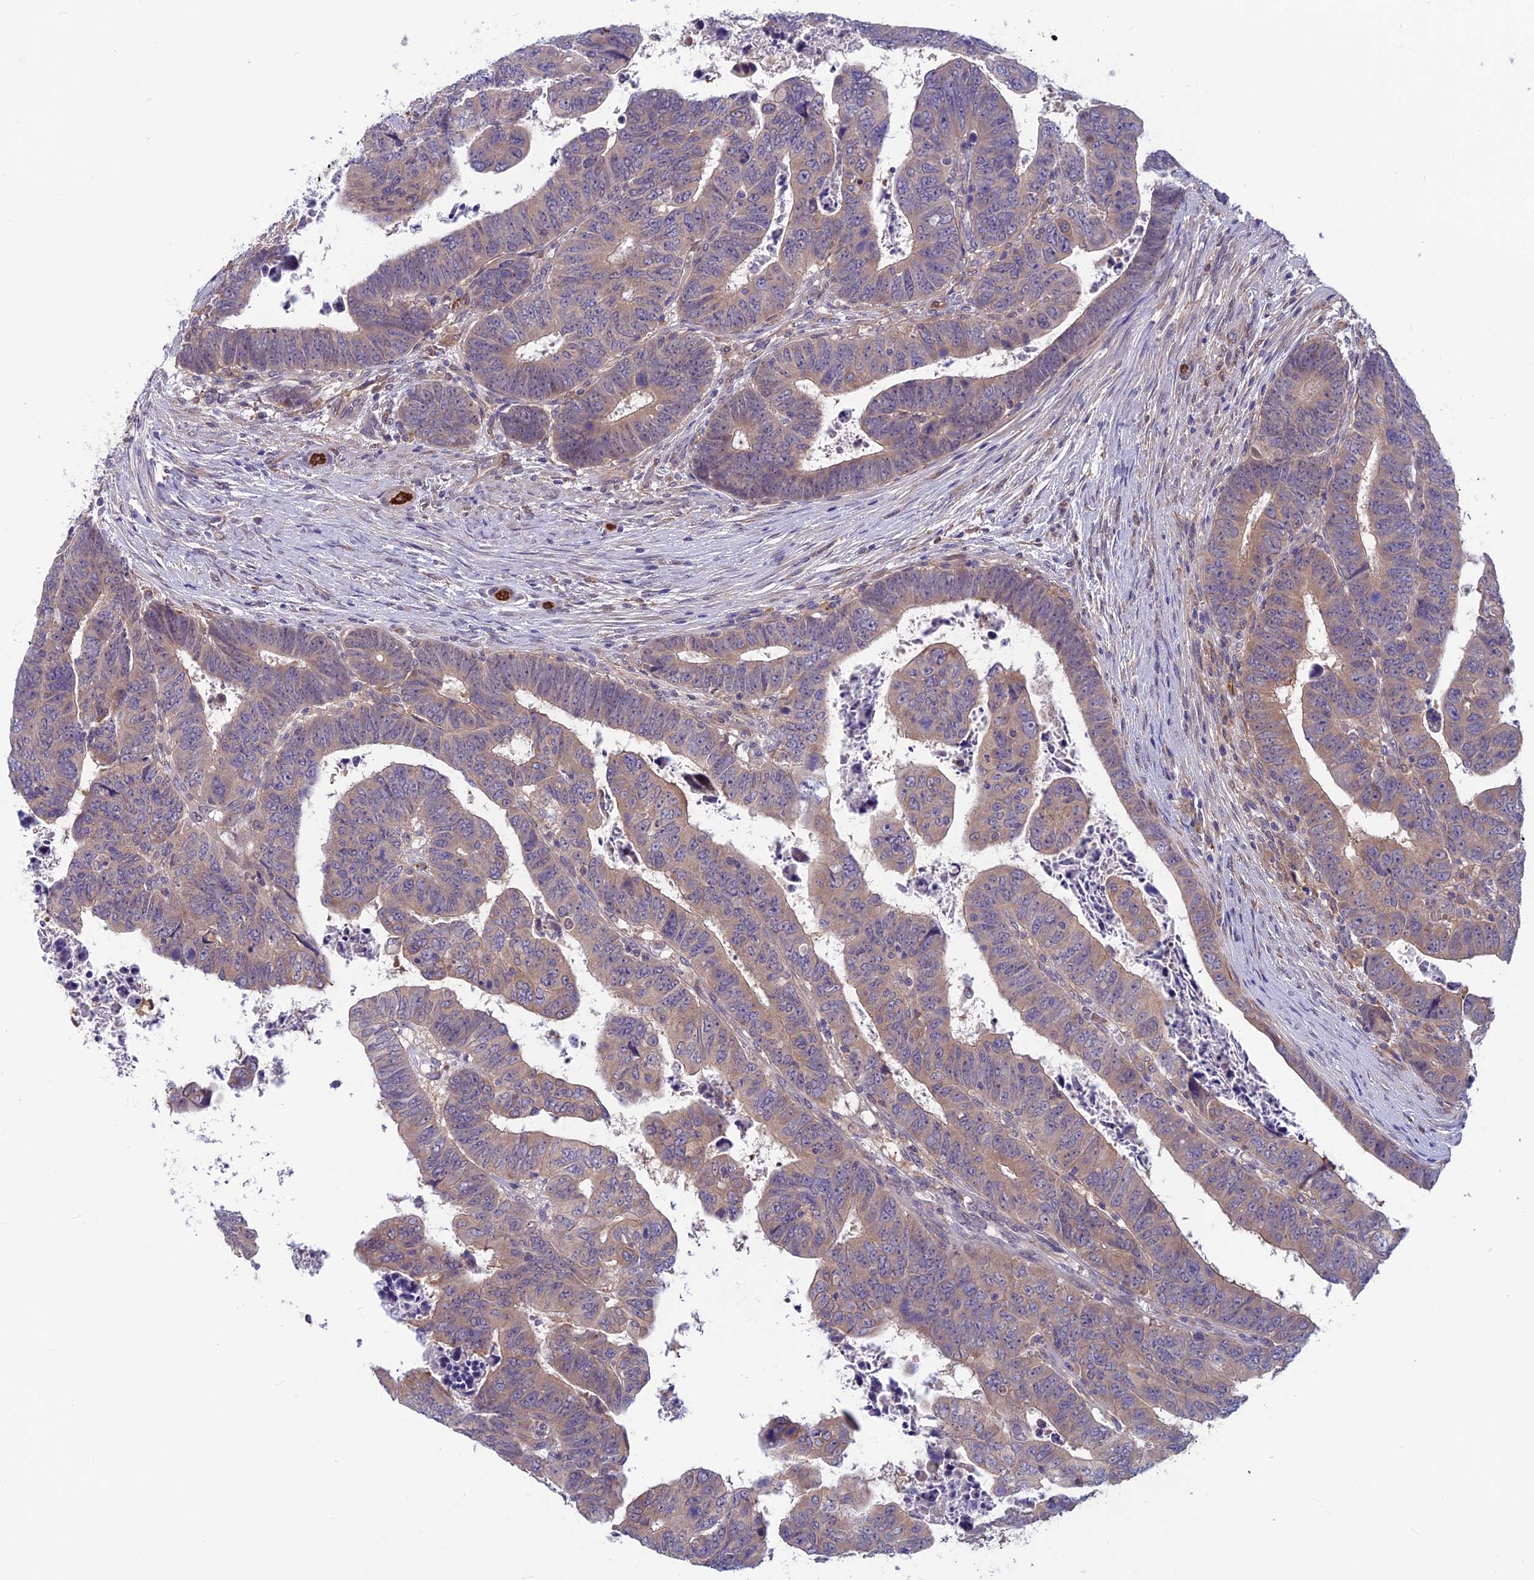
{"staining": {"intensity": "moderate", "quantity": ">75%", "location": "cytoplasmic/membranous"}, "tissue": "colorectal cancer", "cell_type": "Tumor cells", "image_type": "cancer", "snomed": [{"axis": "morphology", "description": "Normal tissue, NOS"}, {"axis": "morphology", "description": "Adenocarcinoma, NOS"}, {"axis": "topography", "description": "Rectum"}], "caption": "This micrograph reveals adenocarcinoma (colorectal) stained with IHC to label a protein in brown. The cytoplasmic/membranous of tumor cells show moderate positivity for the protein. Nuclei are counter-stained blue.", "gene": "MAST2", "patient": {"sex": "female", "age": 65}}